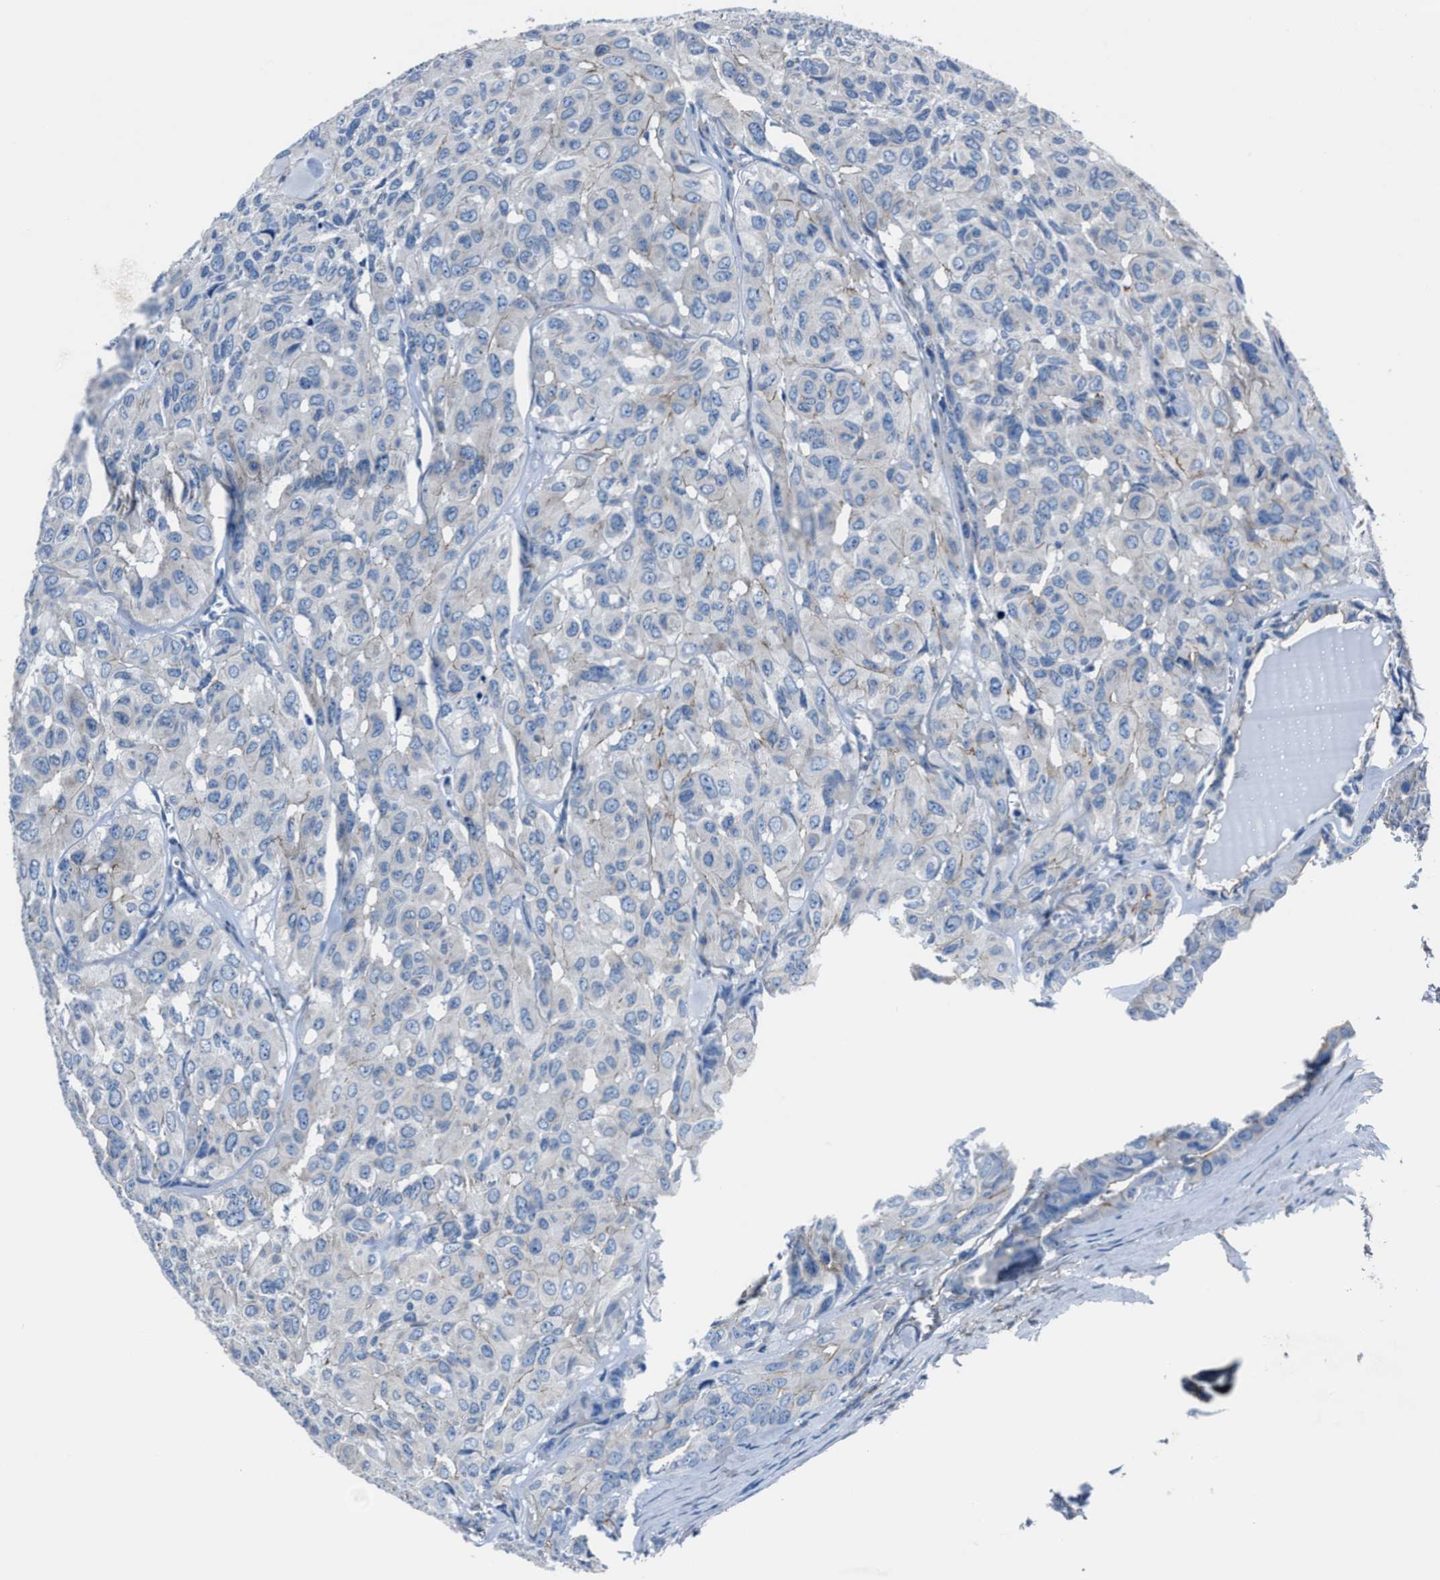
{"staining": {"intensity": "negative", "quantity": "none", "location": "none"}, "tissue": "head and neck cancer", "cell_type": "Tumor cells", "image_type": "cancer", "snomed": [{"axis": "morphology", "description": "Adenocarcinoma, NOS"}, {"axis": "topography", "description": "Salivary gland, NOS"}, {"axis": "topography", "description": "Head-Neck"}], "caption": "There is no significant expression in tumor cells of head and neck cancer. (DAB (3,3'-diaminobenzidine) immunohistochemistry (IHC), high magnification).", "gene": "LMO7", "patient": {"sex": "female", "age": 76}}